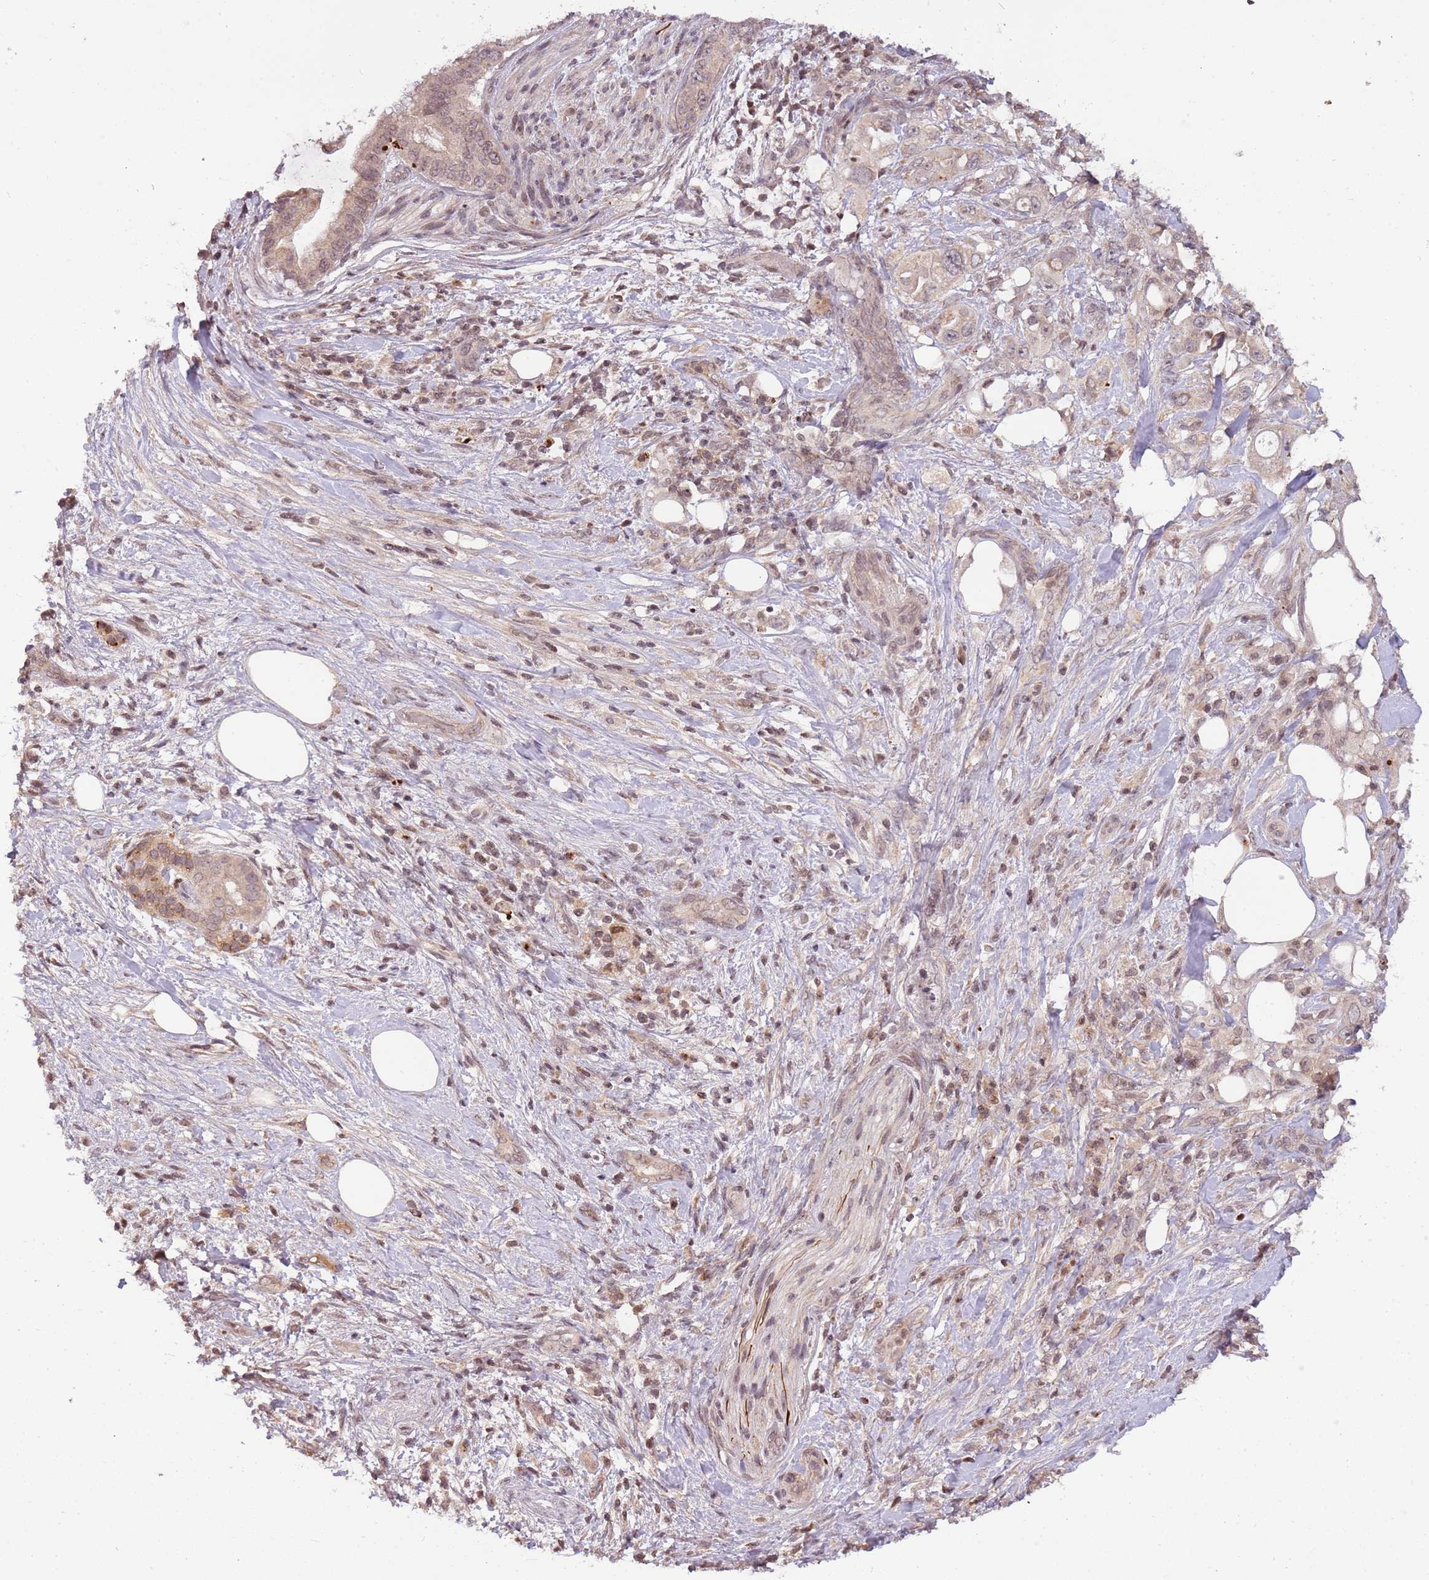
{"staining": {"intensity": "negative", "quantity": "none", "location": "none"}, "tissue": "pancreatic cancer", "cell_type": "Tumor cells", "image_type": "cancer", "snomed": [{"axis": "morphology", "description": "Adenocarcinoma, NOS"}, {"axis": "topography", "description": "Pancreas"}], "caption": "An immunohistochemistry image of pancreatic adenocarcinoma is shown. There is no staining in tumor cells of pancreatic adenocarcinoma.", "gene": "SAMSN1", "patient": {"sex": "female", "age": 61}}